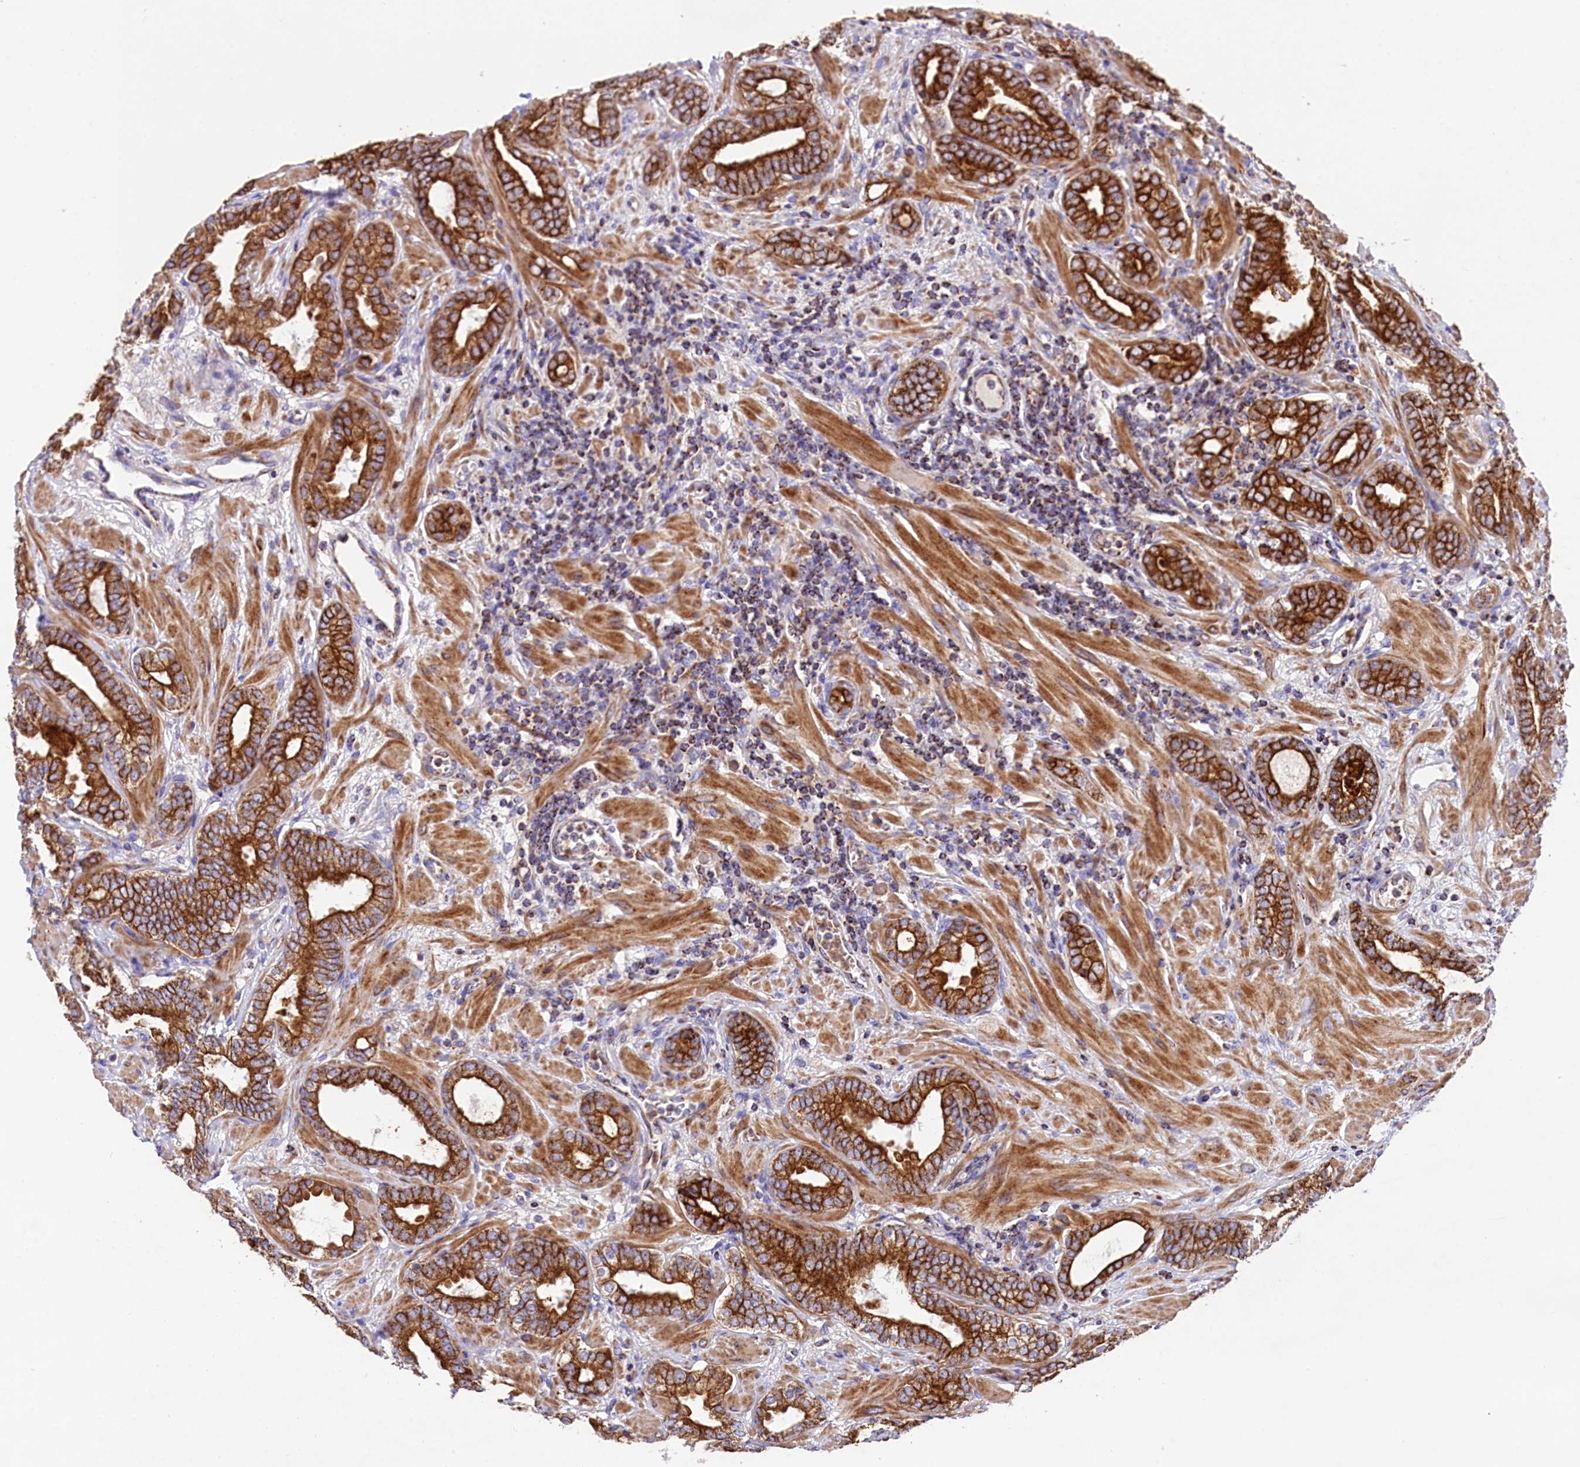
{"staining": {"intensity": "strong", "quantity": ">75%", "location": "cytoplasmic/membranous"}, "tissue": "prostate cancer", "cell_type": "Tumor cells", "image_type": "cancer", "snomed": [{"axis": "morphology", "description": "Adenocarcinoma, High grade"}, {"axis": "topography", "description": "Prostate"}], "caption": "Human prostate cancer stained for a protein (brown) reveals strong cytoplasmic/membranous positive positivity in about >75% of tumor cells.", "gene": "CLYBL", "patient": {"sex": "male", "age": 64}}